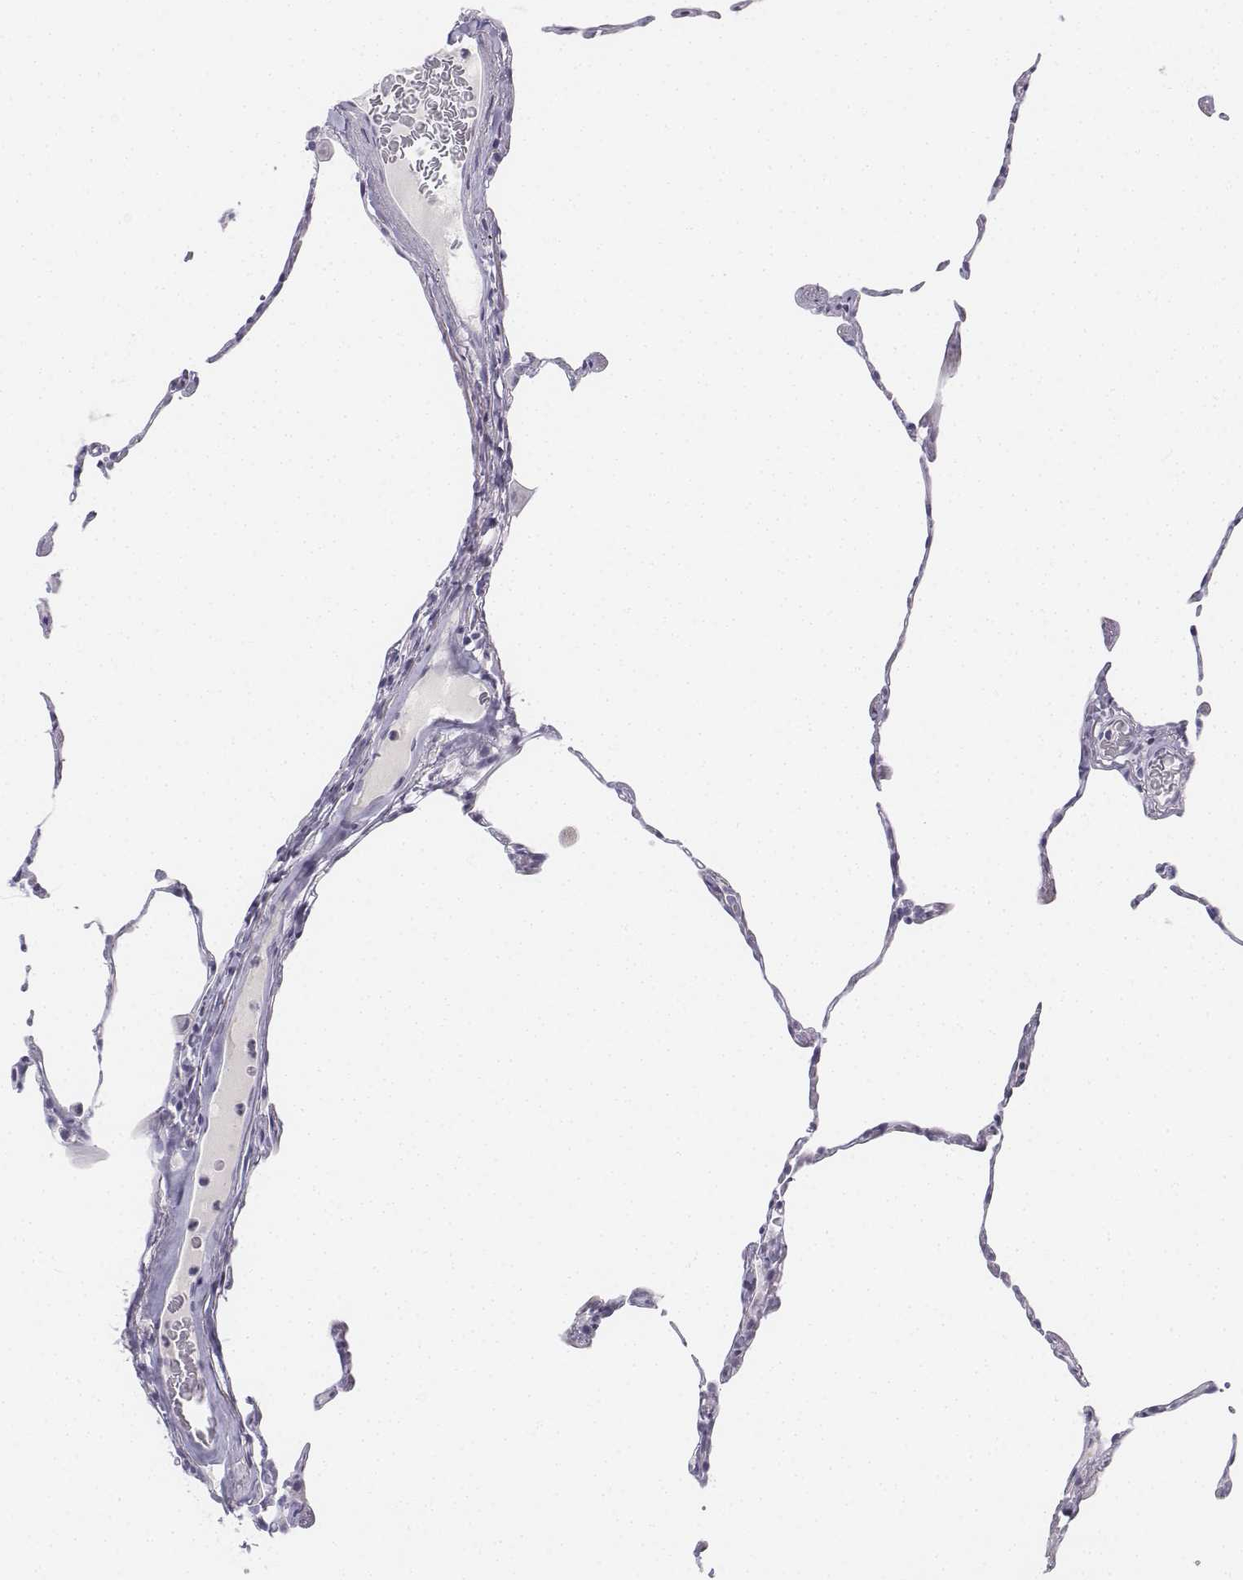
{"staining": {"intensity": "negative", "quantity": "none", "location": "none"}, "tissue": "lung", "cell_type": "Alveolar cells", "image_type": "normal", "snomed": [{"axis": "morphology", "description": "Normal tissue, NOS"}, {"axis": "topography", "description": "Lung"}], "caption": "High power microscopy photomicrograph of an immunohistochemistry photomicrograph of benign lung, revealing no significant positivity in alveolar cells.", "gene": "UCN2", "patient": {"sex": "female", "age": 57}}